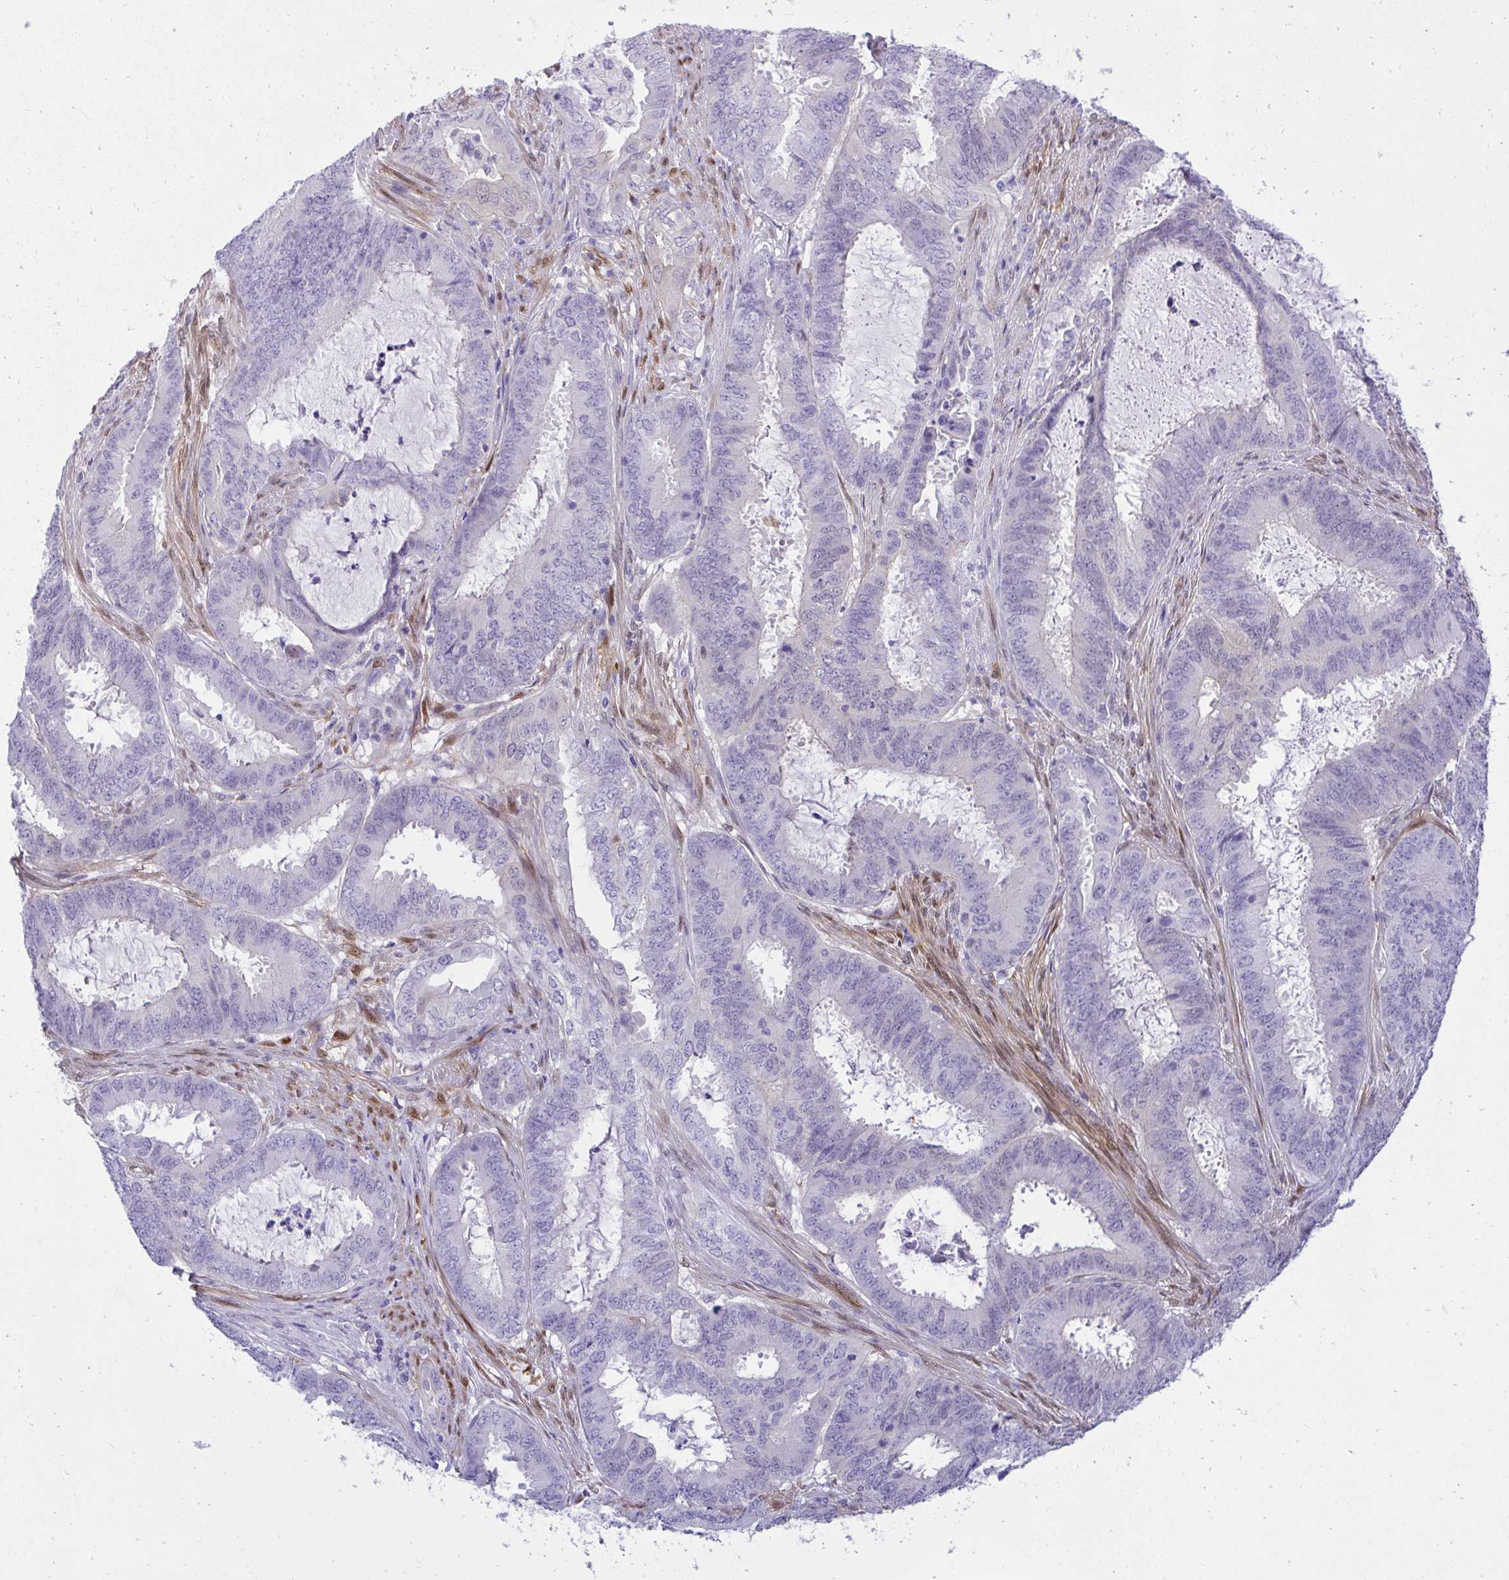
{"staining": {"intensity": "negative", "quantity": "none", "location": "none"}, "tissue": "endometrial cancer", "cell_type": "Tumor cells", "image_type": "cancer", "snomed": [{"axis": "morphology", "description": "Adenocarcinoma, NOS"}, {"axis": "topography", "description": "Endometrium"}], "caption": "An image of human endometrial adenocarcinoma is negative for staining in tumor cells. Nuclei are stained in blue.", "gene": "PGM2L1", "patient": {"sex": "female", "age": 51}}